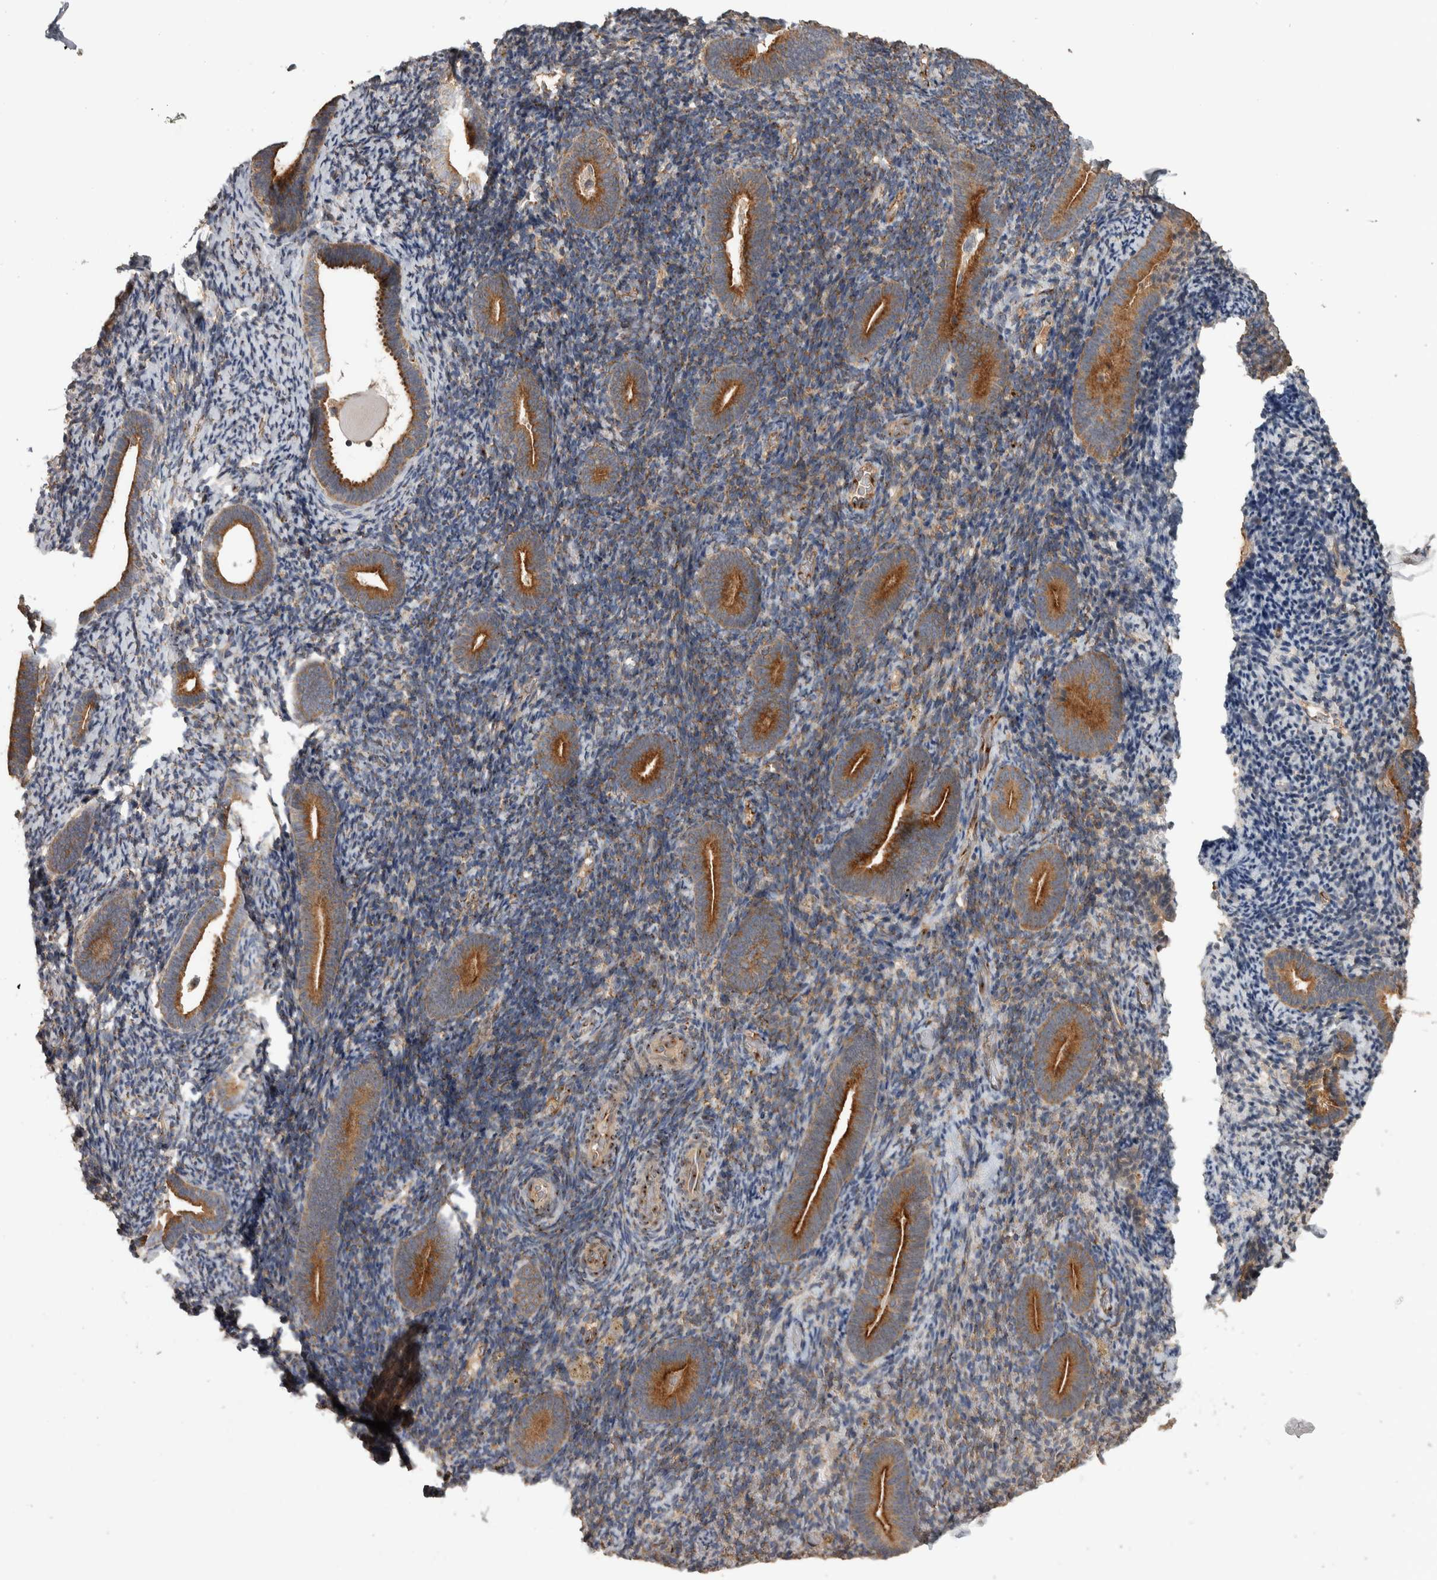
{"staining": {"intensity": "negative", "quantity": "none", "location": "none"}, "tissue": "endometrium", "cell_type": "Cells in endometrial stroma", "image_type": "normal", "snomed": [{"axis": "morphology", "description": "Normal tissue, NOS"}, {"axis": "topography", "description": "Endometrium"}], "caption": "A micrograph of endometrium stained for a protein demonstrates no brown staining in cells in endometrial stroma.", "gene": "IFRD1", "patient": {"sex": "female", "age": 51}}